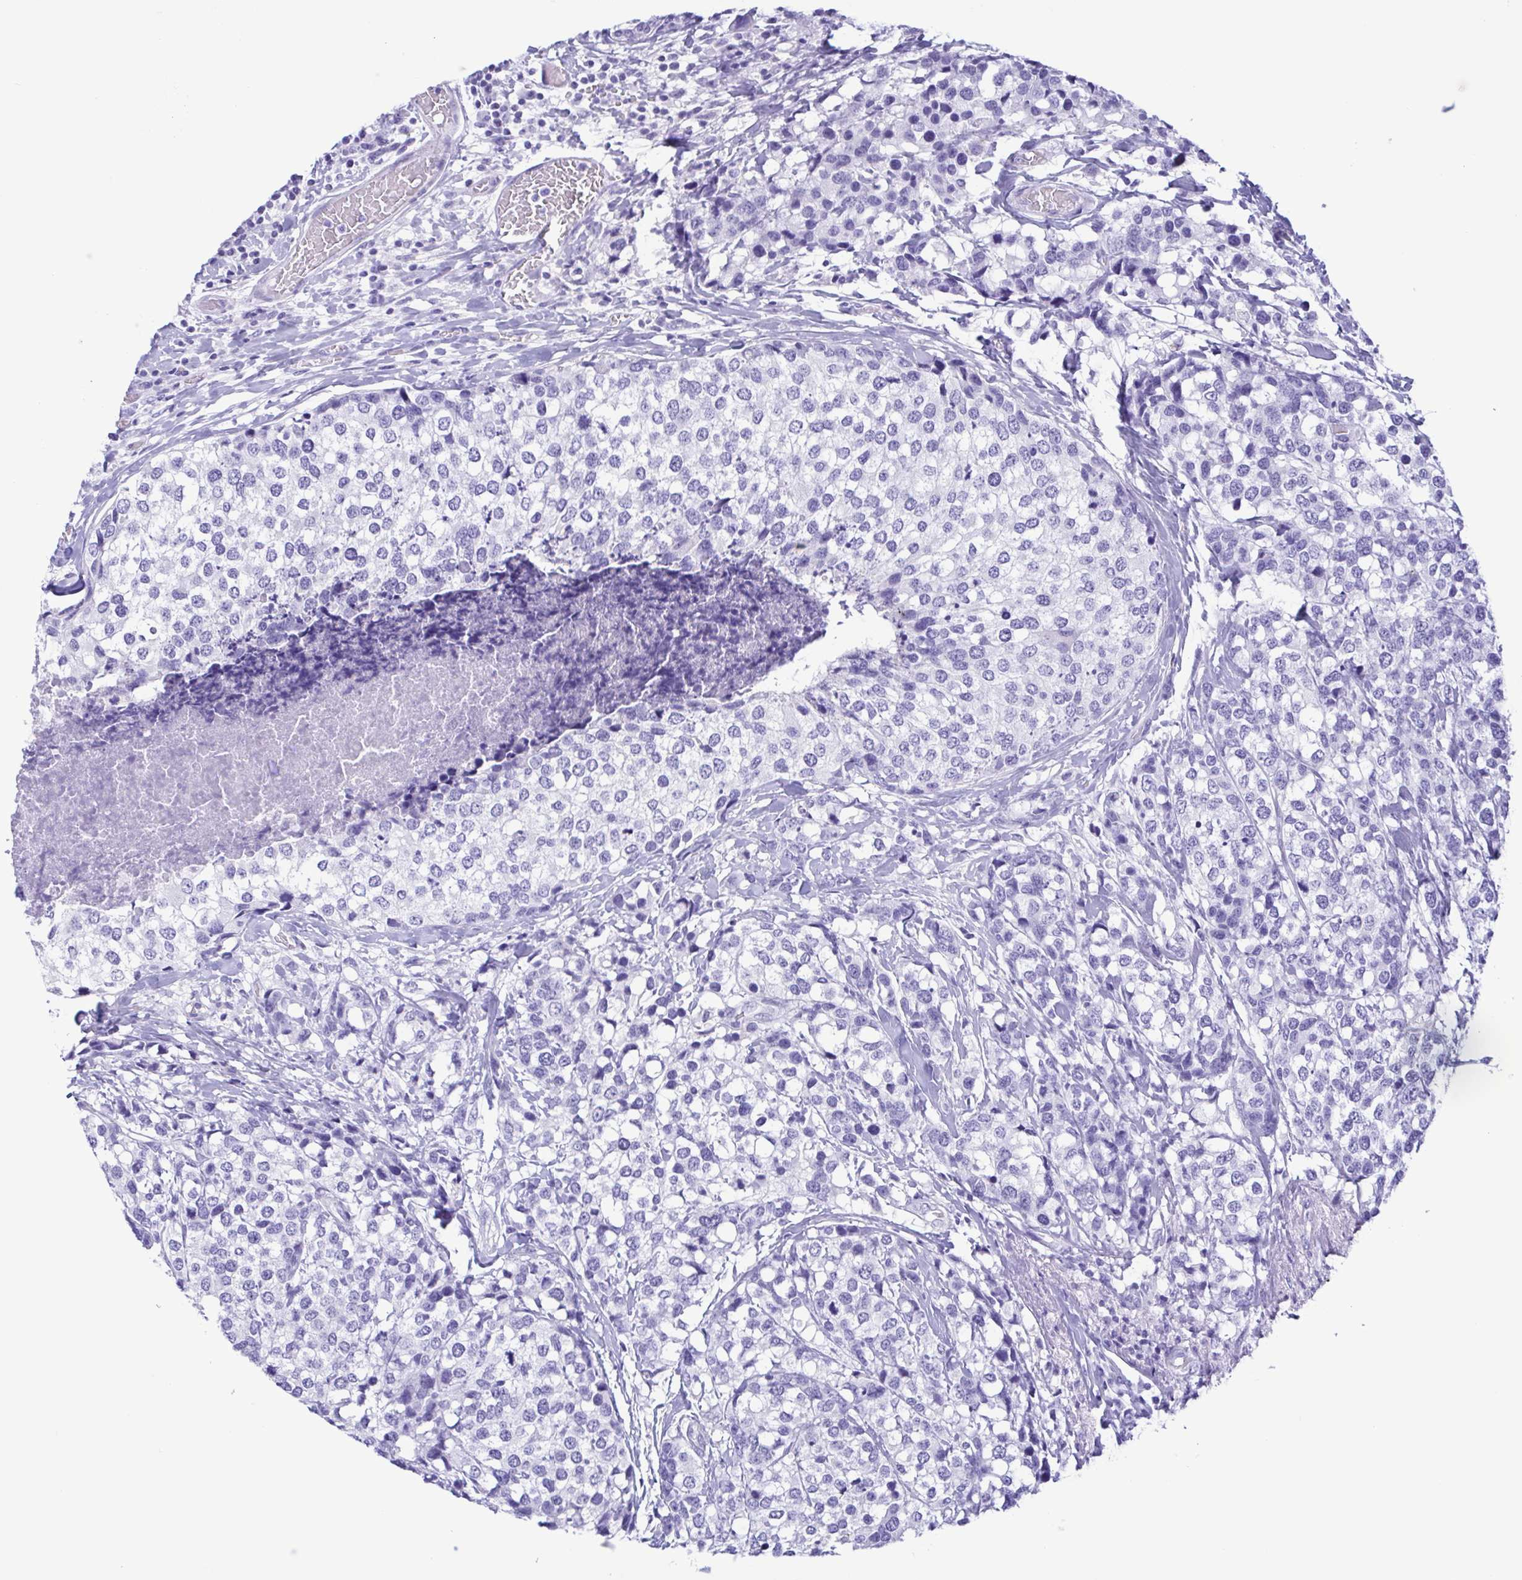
{"staining": {"intensity": "negative", "quantity": "none", "location": "none"}, "tissue": "breast cancer", "cell_type": "Tumor cells", "image_type": "cancer", "snomed": [{"axis": "morphology", "description": "Lobular carcinoma"}, {"axis": "topography", "description": "Breast"}], "caption": "IHC histopathology image of neoplastic tissue: human lobular carcinoma (breast) stained with DAB (3,3'-diaminobenzidine) demonstrates no significant protein positivity in tumor cells.", "gene": "TSPY2", "patient": {"sex": "female", "age": 59}}